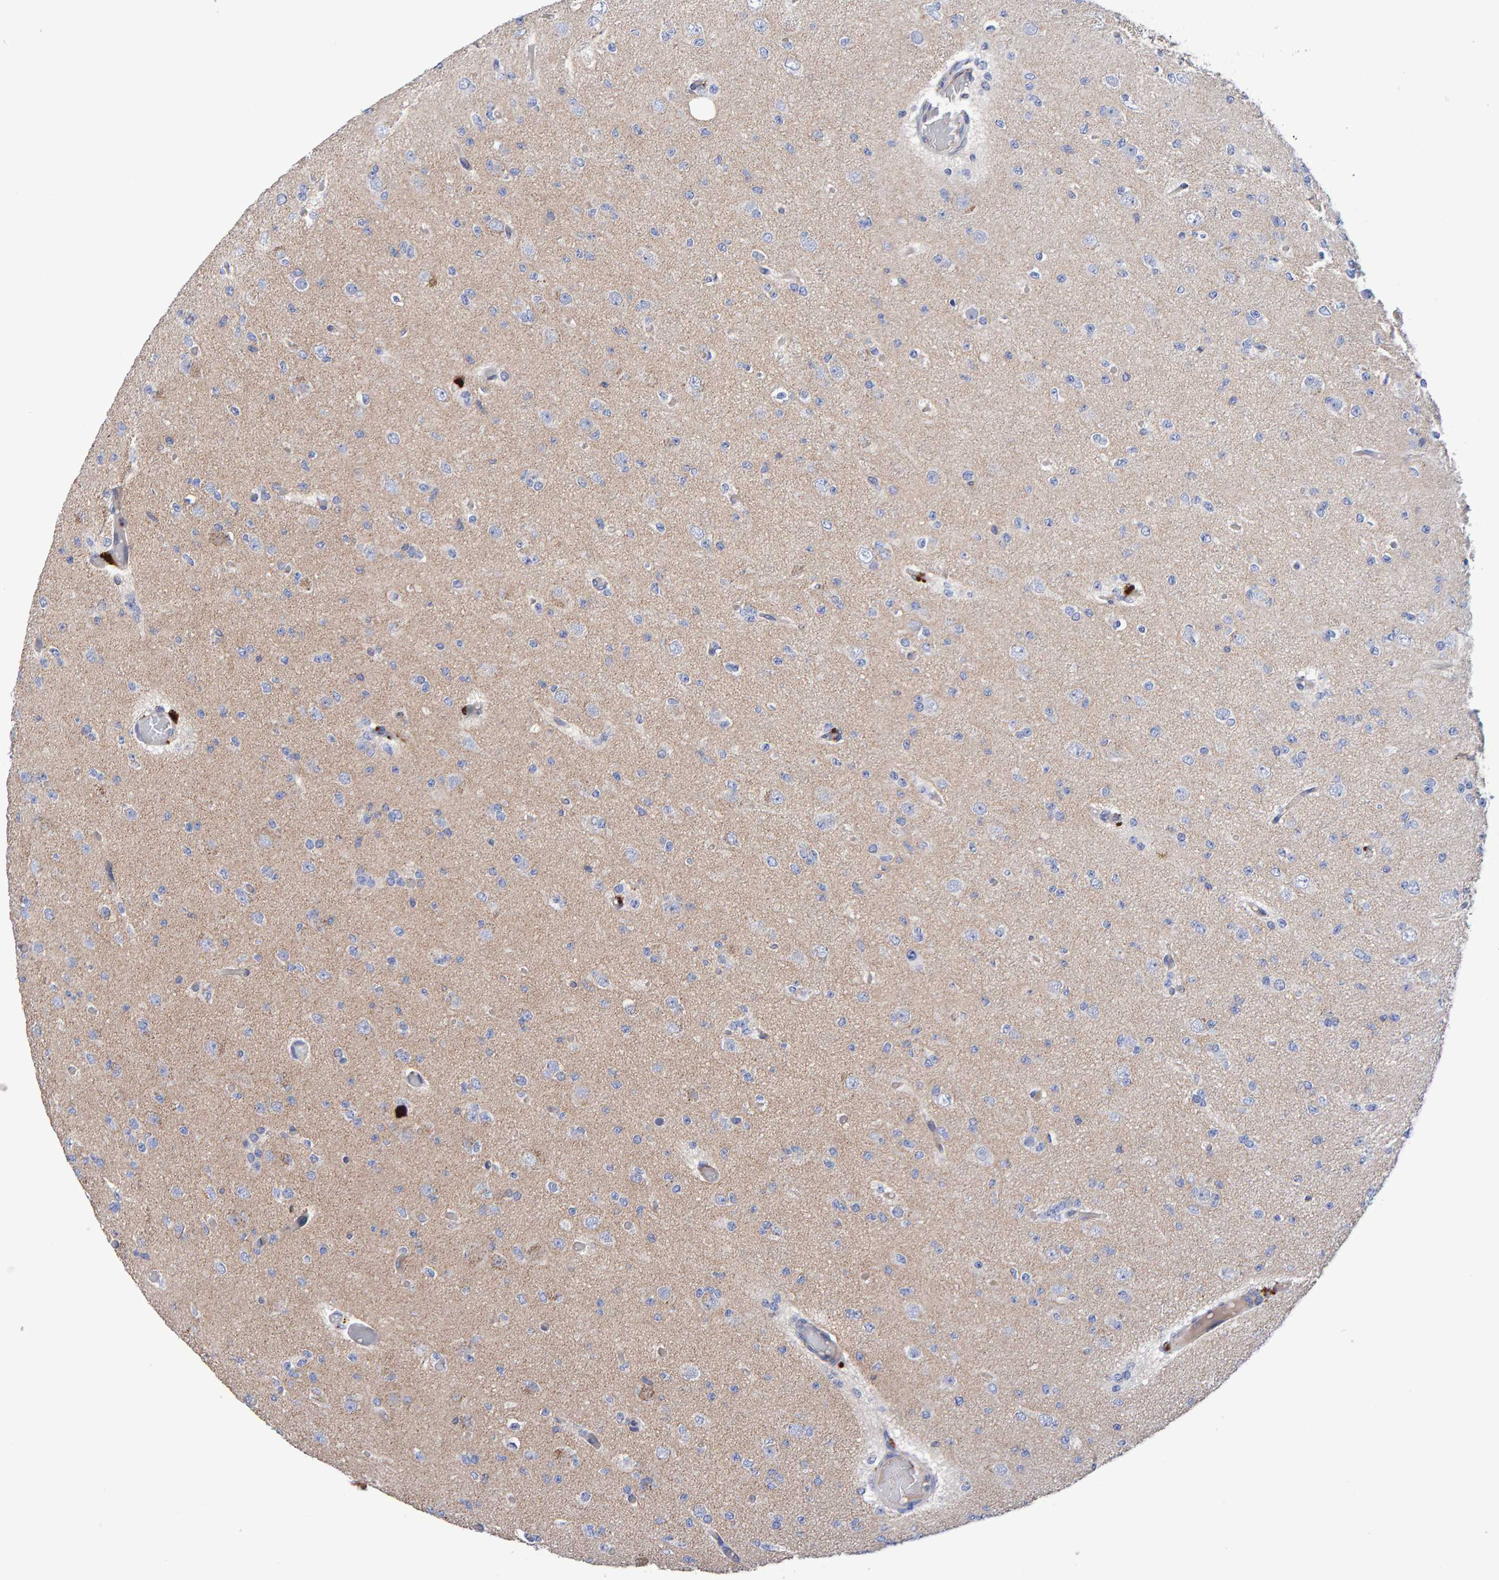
{"staining": {"intensity": "negative", "quantity": "none", "location": "none"}, "tissue": "glioma", "cell_type": "Tumor cells", "image_type": "cancer", "snomed": [{"axis": "morphology", "description": "Glioma, malignant, Low grade"}, {"axis": "topography", "description": "Brain"}], "caption": "Photomicrograph shows no protein staining in tumor cells of glioma tissue.", "gene": "EFR3A", "patient": {"sex": "female", "age": 22}}